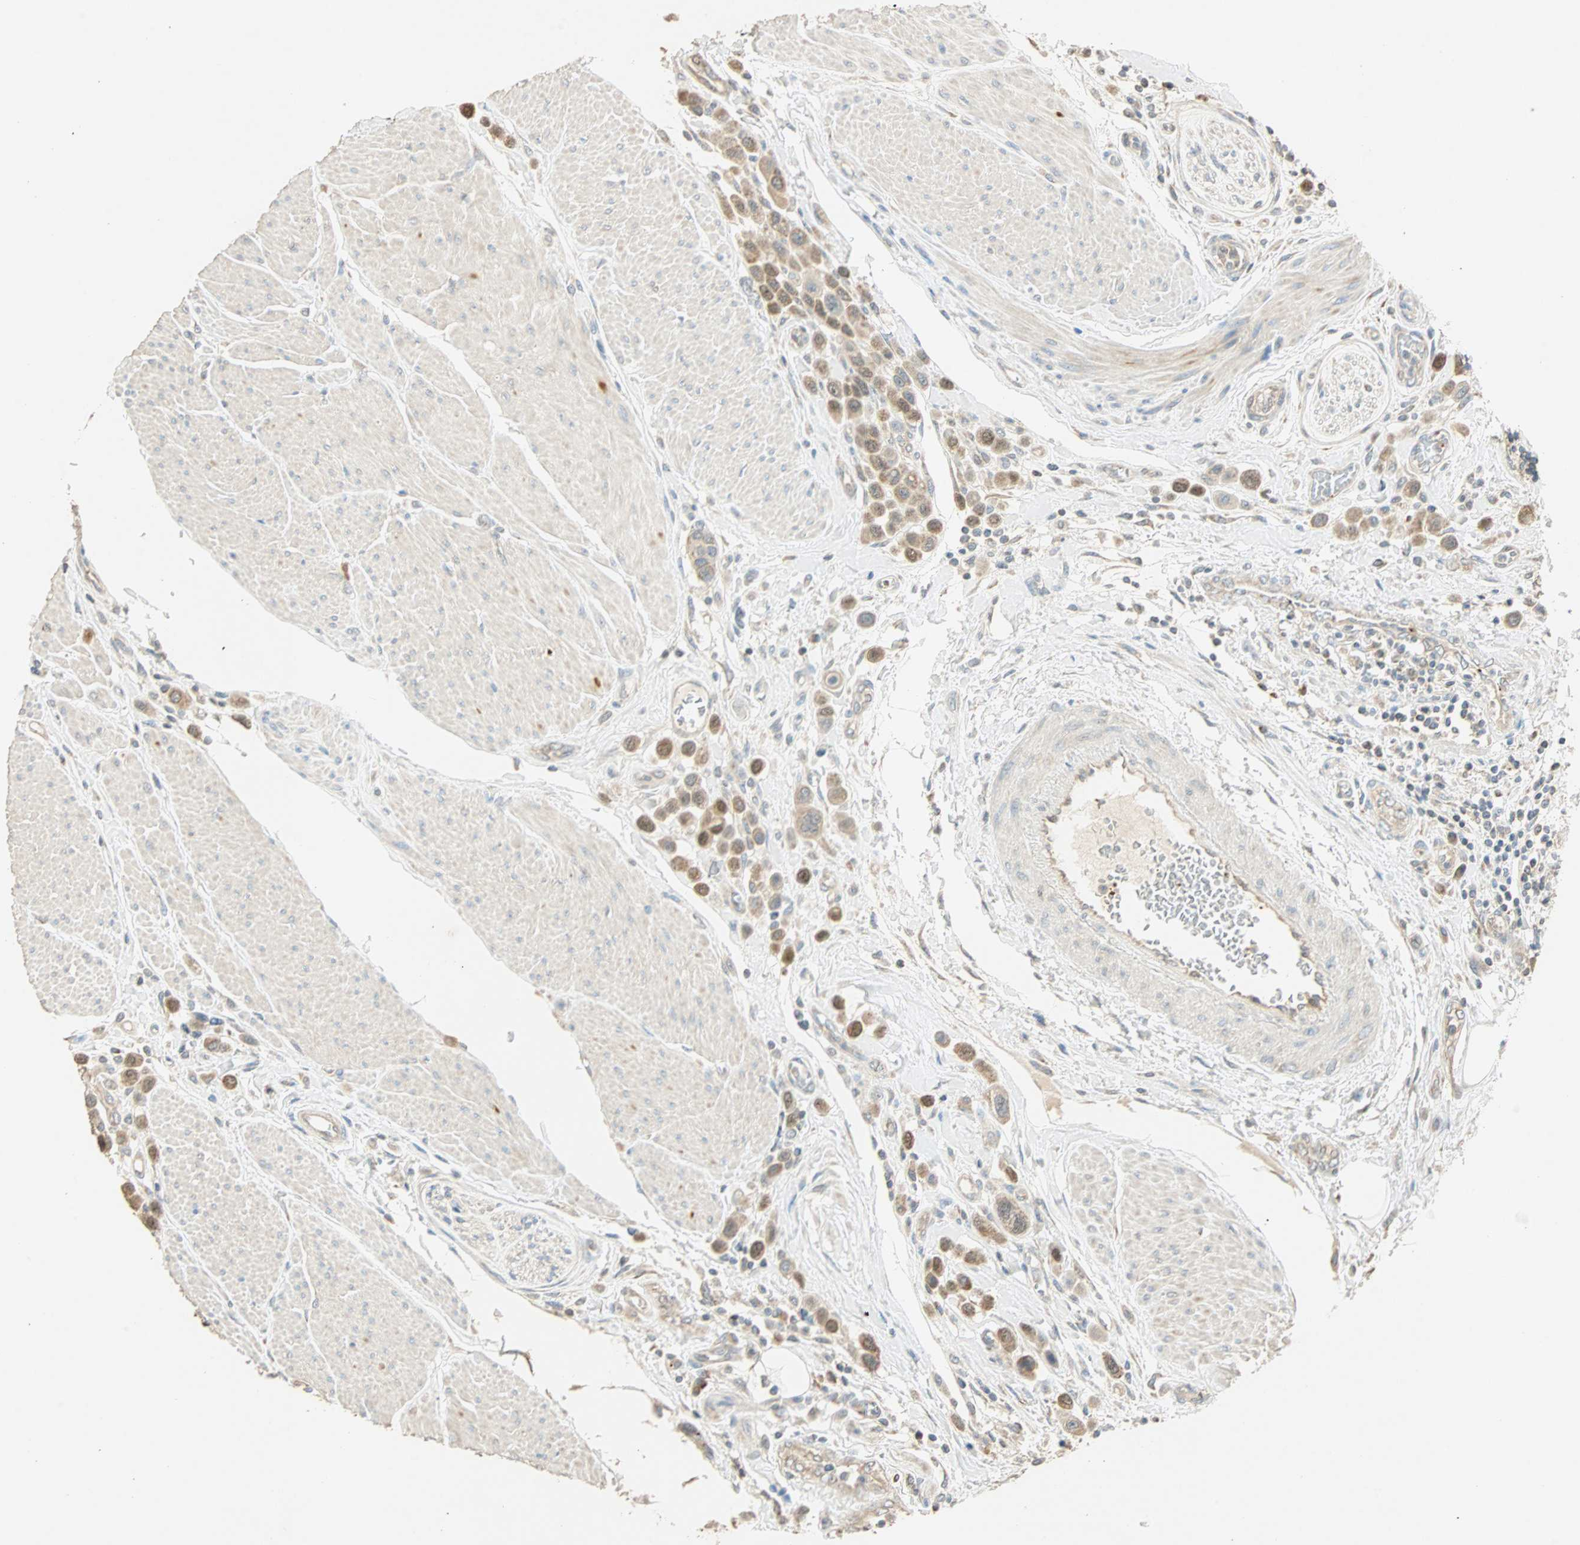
{"staining": {"intensity": "moderate", "quantity": ">75%", "location": "nuclear"}, "tissue": "urothelial cancer", "cell_type": "Tumor cells", "image_type": "cancer", "snomed": [{"axis": "morphology", "description": "Urothelial carcinoma, High grade"}, {"axis": "topography", "description": "Urinary bladder"}], "caption": "Immunohistochemistry (IHC) image of neoplastic tissue: urothelial cancer stained using IHC displays medium levels of moderate protein expression localized specifically in the nuclear of tumor cells, appearing as a nuclear brown color.", "gene": "RAD18", "patient": {"sex": "male", "age": 50}}